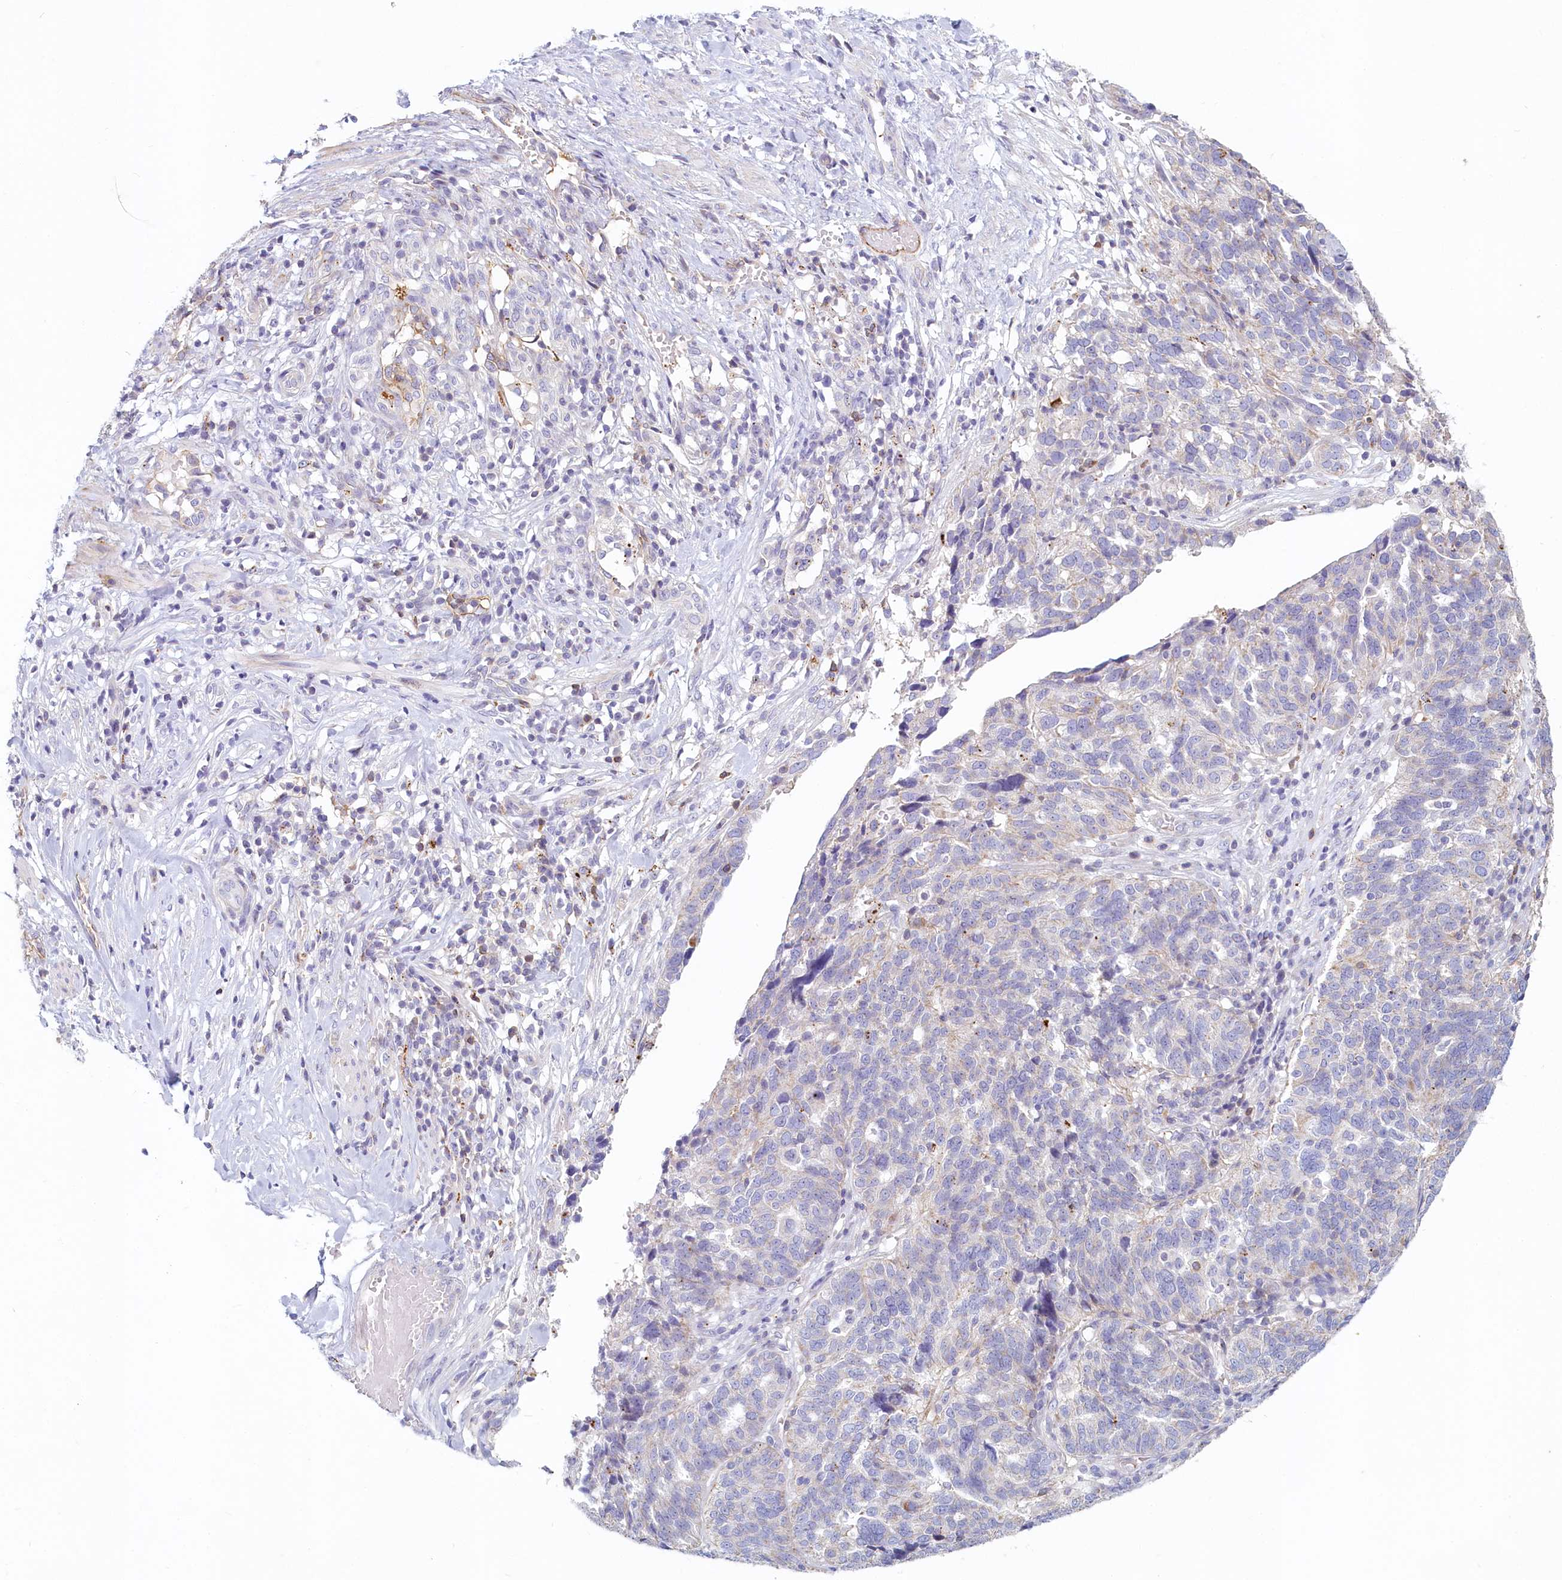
{"staining": {"intensity": "negative", "quantity": "none", "location": "none"}, "tissue": "ovarian cancer", "cell_type": "Tumor cells", "image_type": "cancer", "snomed": [{"axis": "morphology", "description": "Cystadenocarcinoma, serous, NOS"}, {"axis": "topography", "description": "Ovary"}], "caption": "Immunohistochemistry (IHC) photomicrograph of ovarian serous cystadenocarcinoma stained for a protein (brown), which displays no staining in tumor cells. The staining is performed using DAB (3,3'-diaminobenzidine) brown chromogen with nuclei counter-stained in using hematoxylin.", "gene": "LMOD3", "patient": {"sex": "female", "age": 59}}